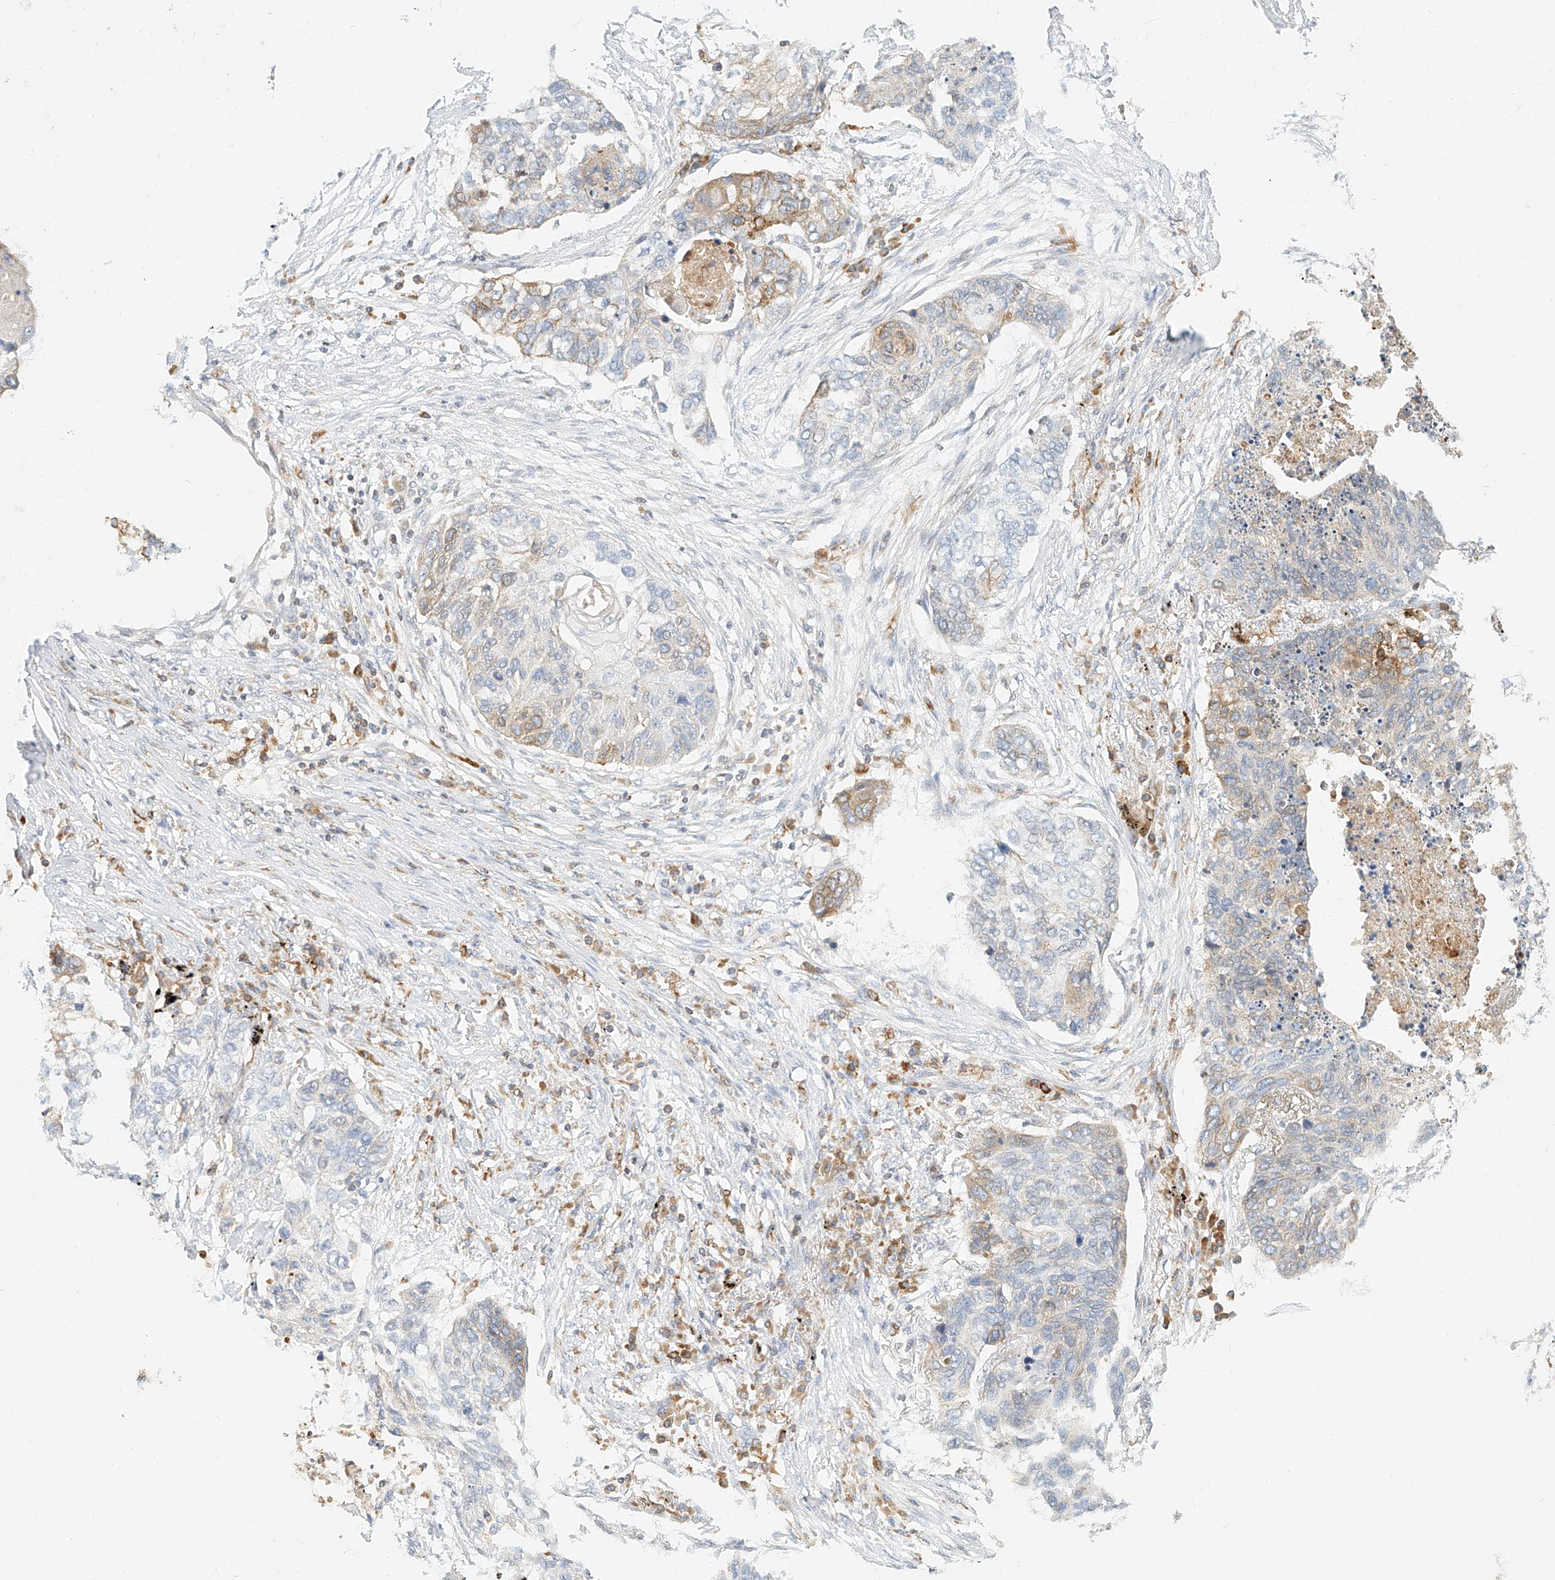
{"staining": {"intensity": "moderate", "quantity": "<25%", "location": "cytoplasmic/membranous"}, "tissue": "lung cancer", "cell_type": "Tumor cells", "image_type": "cancer", "snomed": [{"axis": "morphology", "description": "Squamous cell carcinoma, NOS"}, {"axis": "topography", "description": "Lung"}], "caption": "Approximately <25% of tumor cells in lung squamous cell carcinoma demonstrate moderate cytoplasmic/membranous protein staining as visualized by brown immunohistochemical staining.", "gene": "DHRS7", "patient": {"sex": "female", "age": 63}}